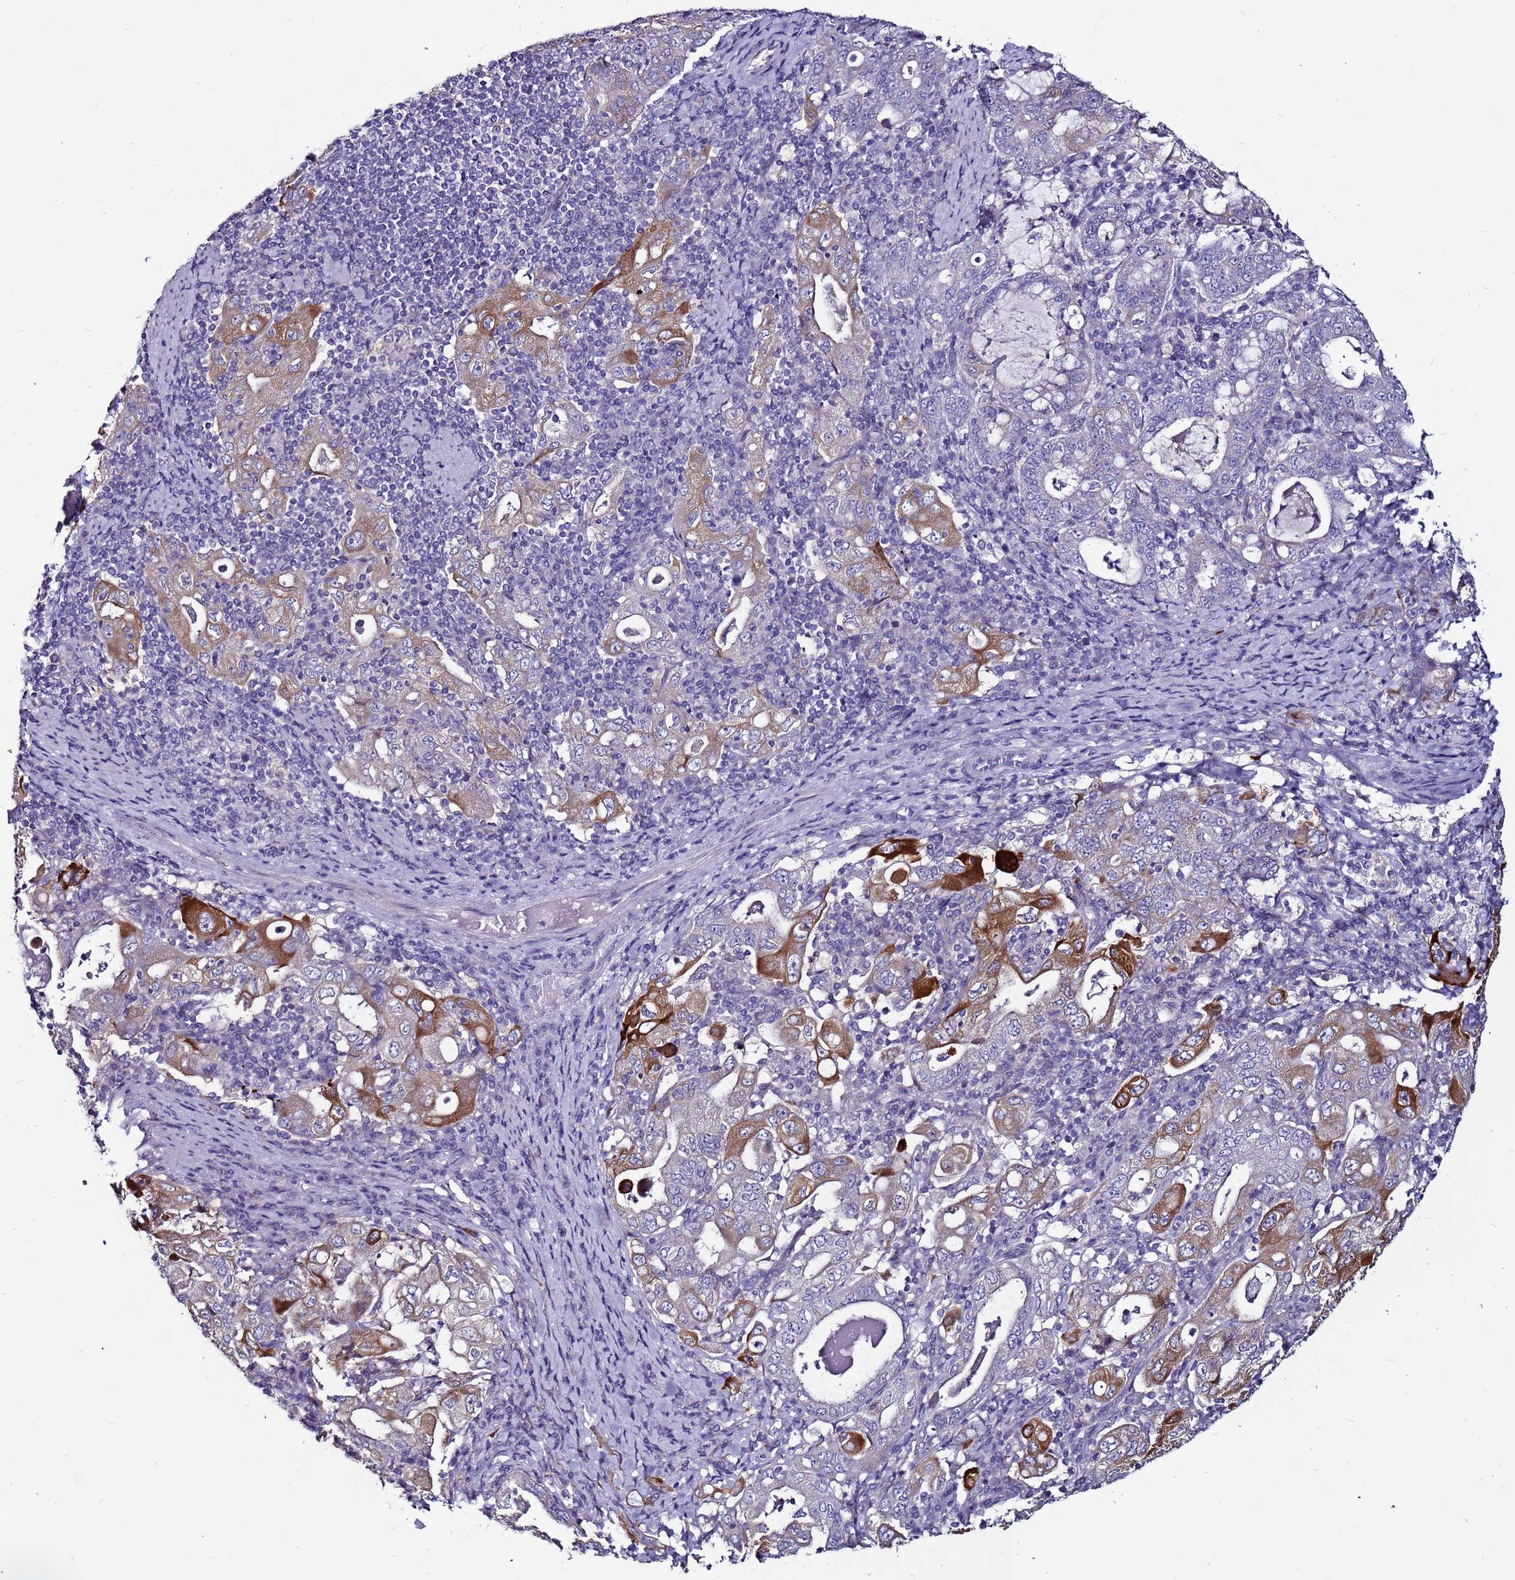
{"staining": {"intensity": "moderate", "quantity": "25%-75%", "location": "cytoplasmic/membranous"}, "tissue": "stomach cancer", "cell_type": "Tumor cells", "image_type": "cancer", "snomed": [{"axis": "morphology", "description": "Normal tissue, NOS"}, {"axis": "morphology", "description": "Adenocarcinoma, NOS"}, {"axis": "topography", "description": "Esophagus"}, {"axis": "topography", "description": "Stomach, upper"}, {"axis": "topography", "description": "Peripheral nerve tissue"}], "caption": "Immunohistochemistry (IHC) micrograph of human adenocarcinoma (stomach) stained for a protein (brown), which shows medium levels of moderate cytoplasmic/membranous staining in approximately 25%-75% of tumor cells.", "gene": "SLC44A3", "patient": {"sex": "male", "age": 62}}